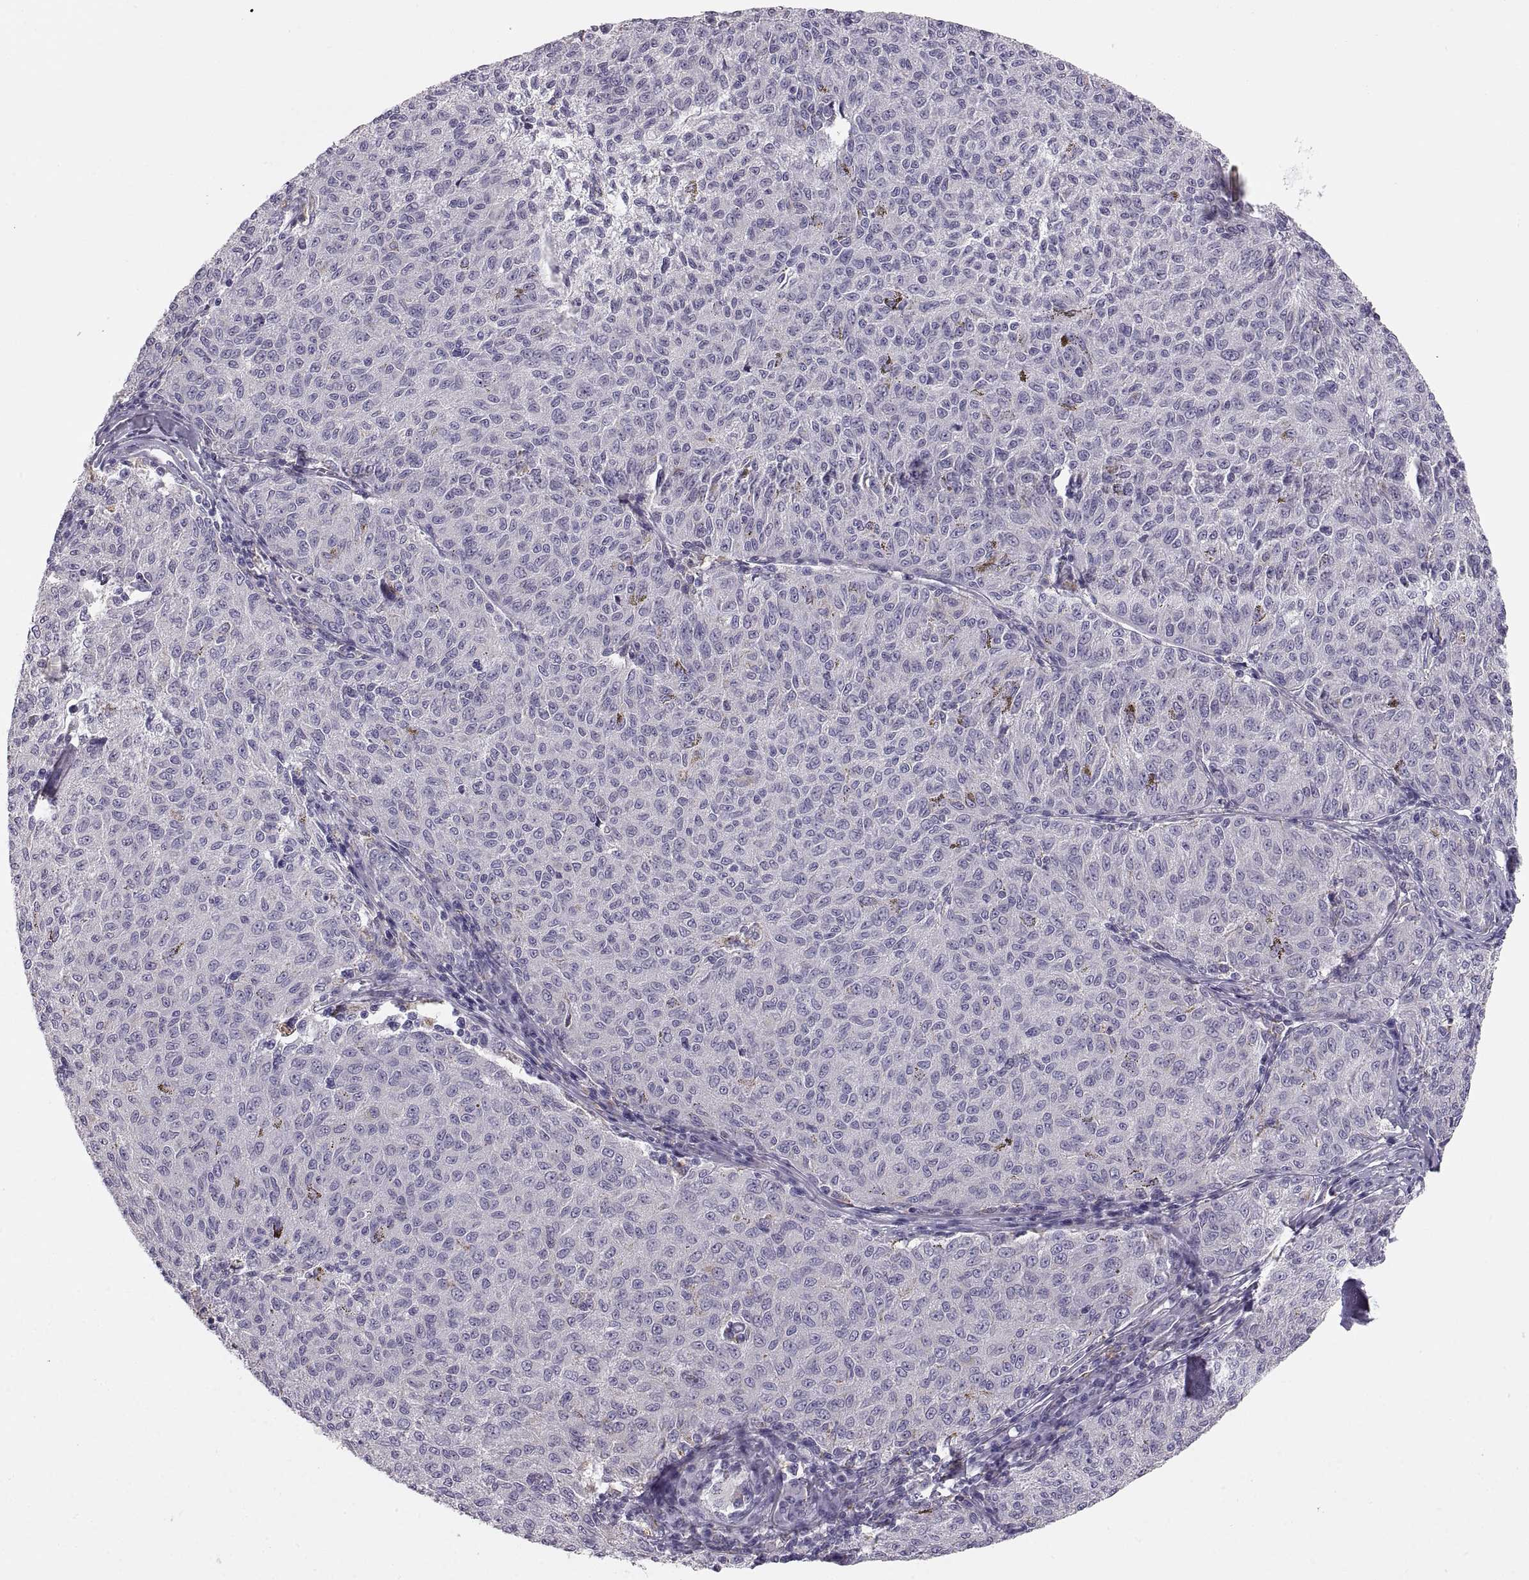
{"staining": {"intensity": "negative", "quantity": "none", "location": "none"}, "tissue": "melanoma", "cell_type": "Tumor cells", "image_type": "cancer", "snomed": [{"axis": "morphology", "description": "Malignant melanoma, NOS"}, {"axis": "topography", "description": "Skin"}], "caption": "Immunohistochemical staining of human malignant melanoma demonstrates no significant expression in tumor cells.", "gene": "COL9A3", "patient": {"sex": "female", "age": 72}}